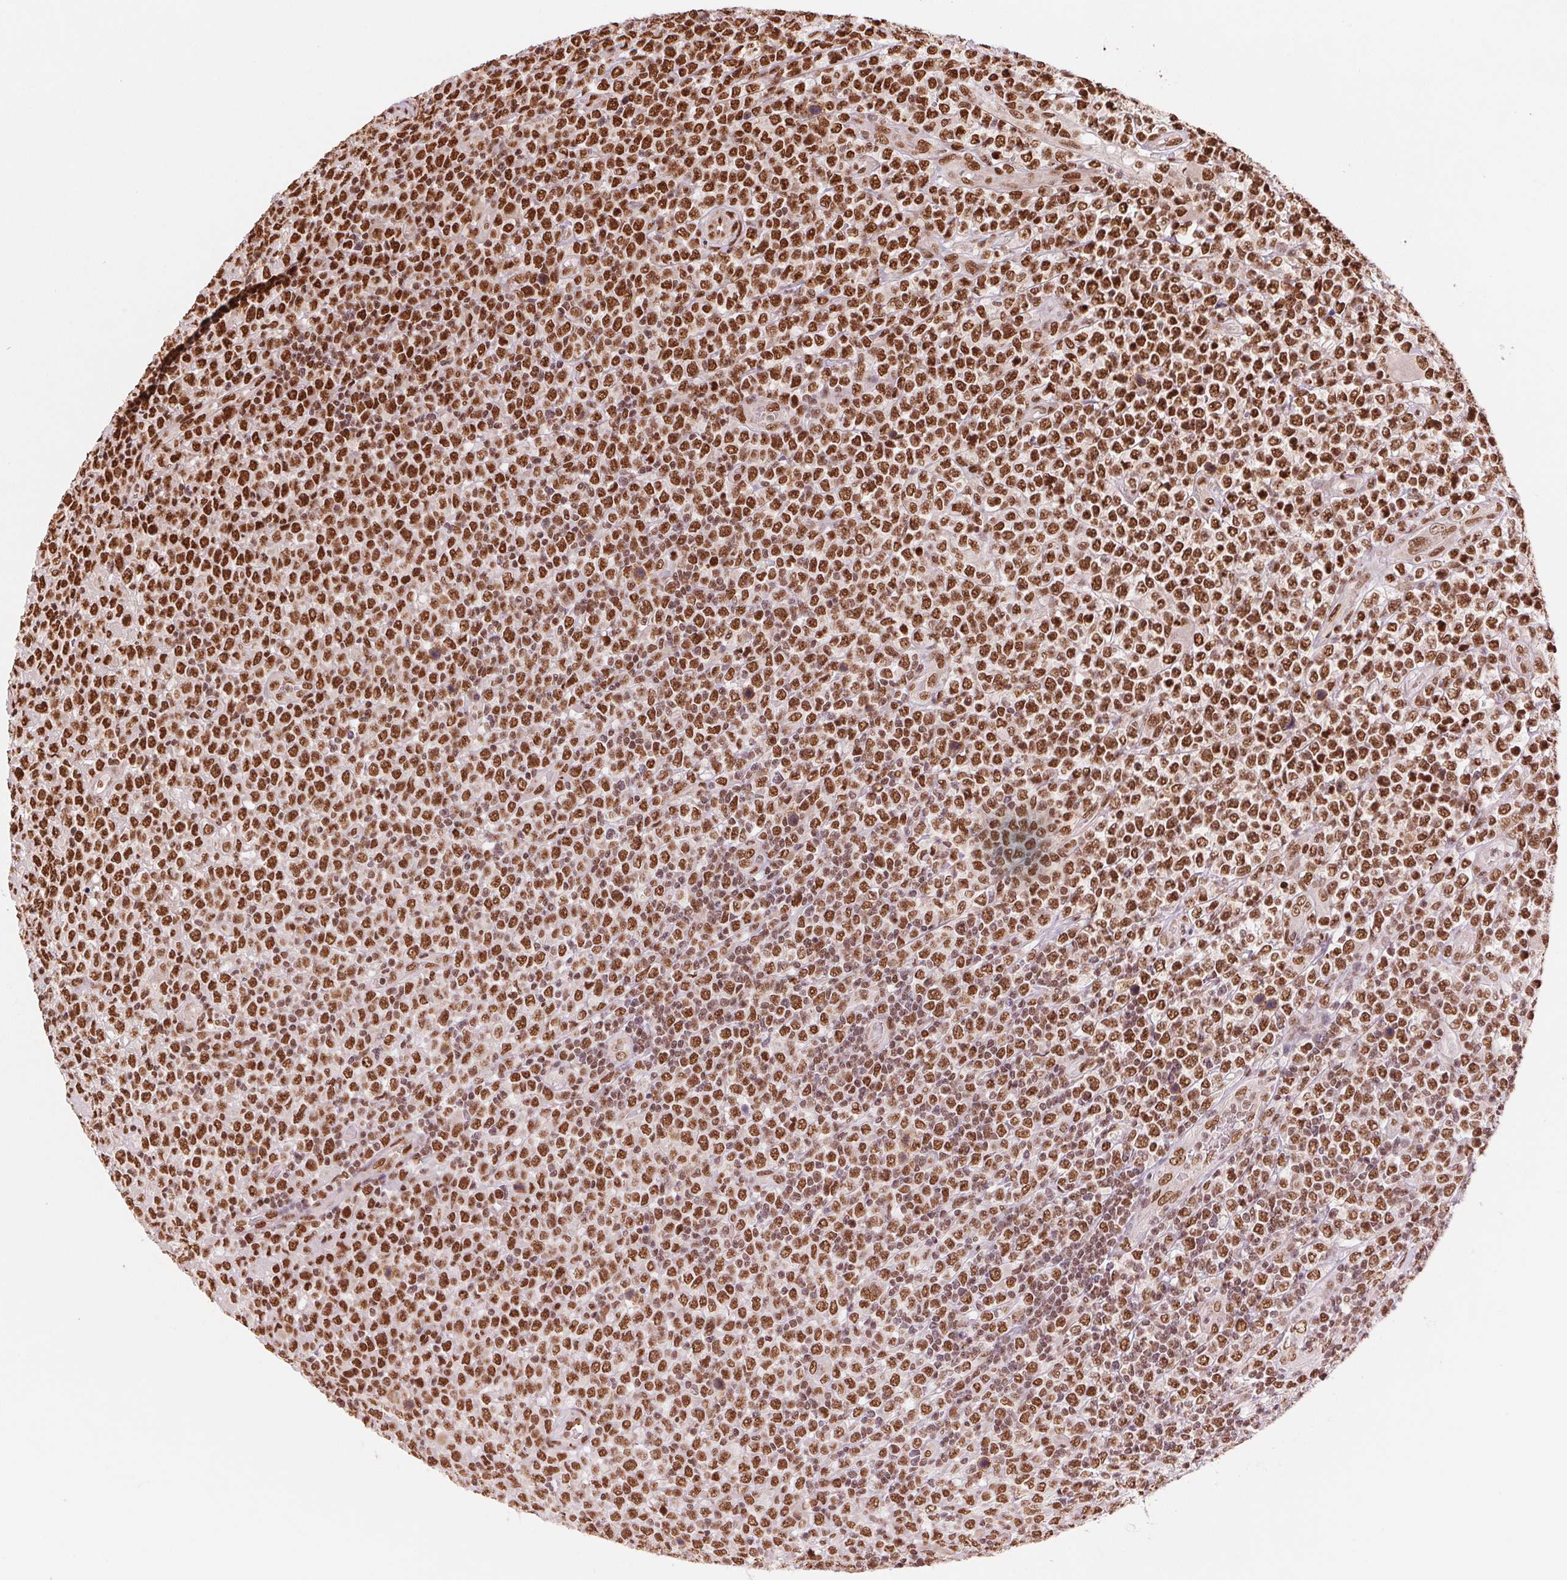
{"staining": {"intensity": "strong", "quantity": ">75%", "location": "nuclear"}, "tissue": "lymphoma", "cell_type": "Tumor cells", "image_type": "cancer", "snomed": [{"axis": "morphology", "description": "Malignant lymphoma, non-Hodgkin's type, High grade"}, {"axis": "topography", "description": "Soft tissue"}], "caption": "Malignant lymphoma, non-Hodgkin's type (high-grade) was stained to show a protein in brown. There is high levels of strong nuclear staining in about >75% of tumor cells. (IHC, brightfield microscopy, high magnification).", "gene": "TTLL9", "patient": {"sex": "female", "age": 56}}